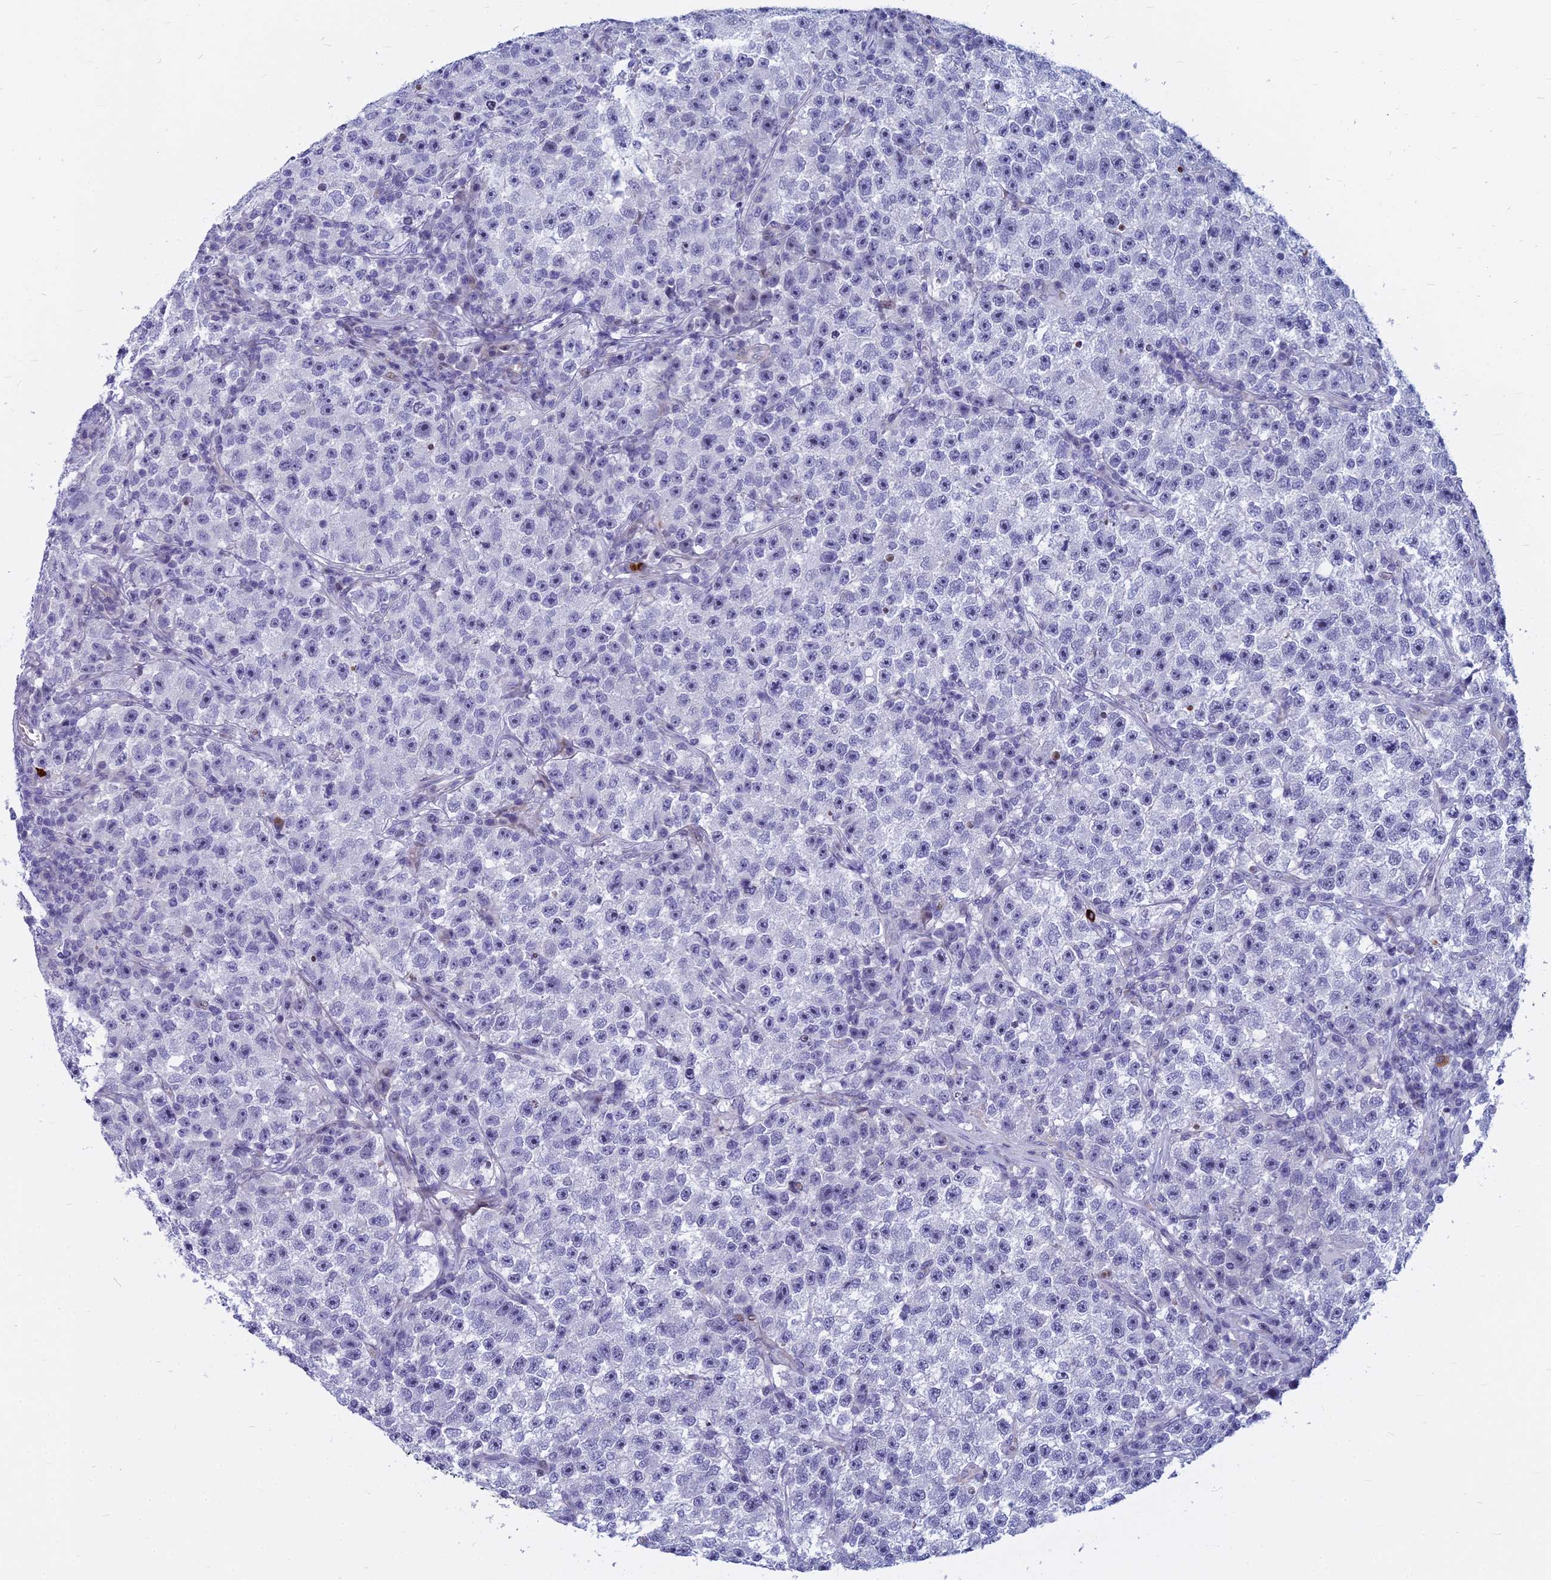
{"staining": {"intensity": "negative", "quantity": "none", "location": "none"}, "tissue": "testis cancer", "cell_type": "Tumor cells", "image_type": "cancer", "snomed": [{"axis": "morphology", "description": "Seminoma, NOS"}, {"axis": "topography", "description": "Testis"}], "caption": "Tumor cells show no significant positivity in testis cancer.", "gene": "MYBPC2", "patient": {"sex": "male", "age": 22}}